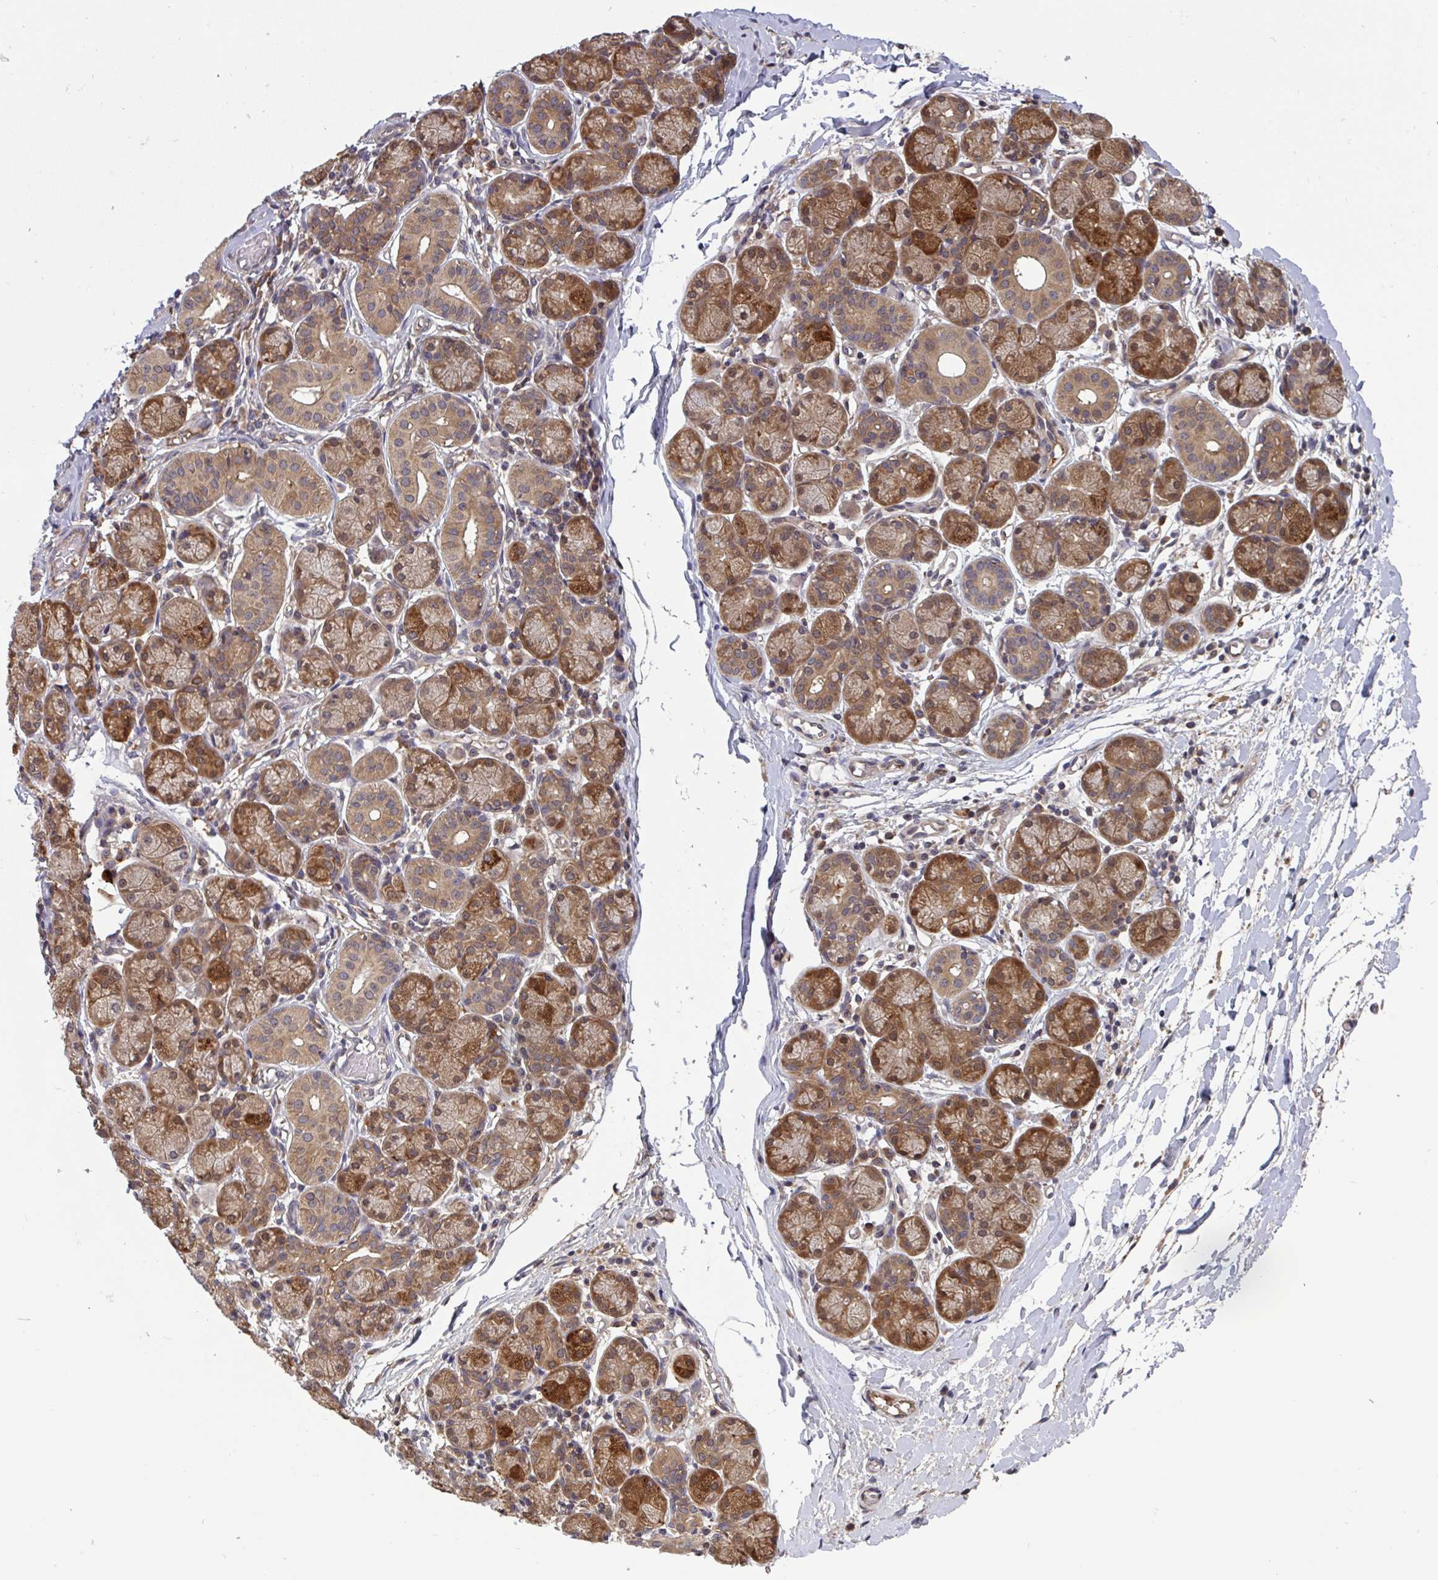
{"staining": {"intensity": "moderate", "quantity": "25%-75%", "location": "cytoplasmic/membranous,nuclear"}, "tissue": "salivary gland", "cell_type": "Glandular cells", "image_type": "normal", "snomed": [{"axis": "morphology", "description": "Normal tissue, NOS"}, {"axis": "topography", "description": "Salivary gland"}], "caption": "Immunohistochemistry (IHC) histopathology image of benign salivary gland stained for a protein (brown), which exhibits medium levels of moderate cytoplasmic/membranous,nuclear expression in approximately 25%-75% of glandular cells.", "gene": "TIGAR", "patient": {"sex": "female", "age": 24}}